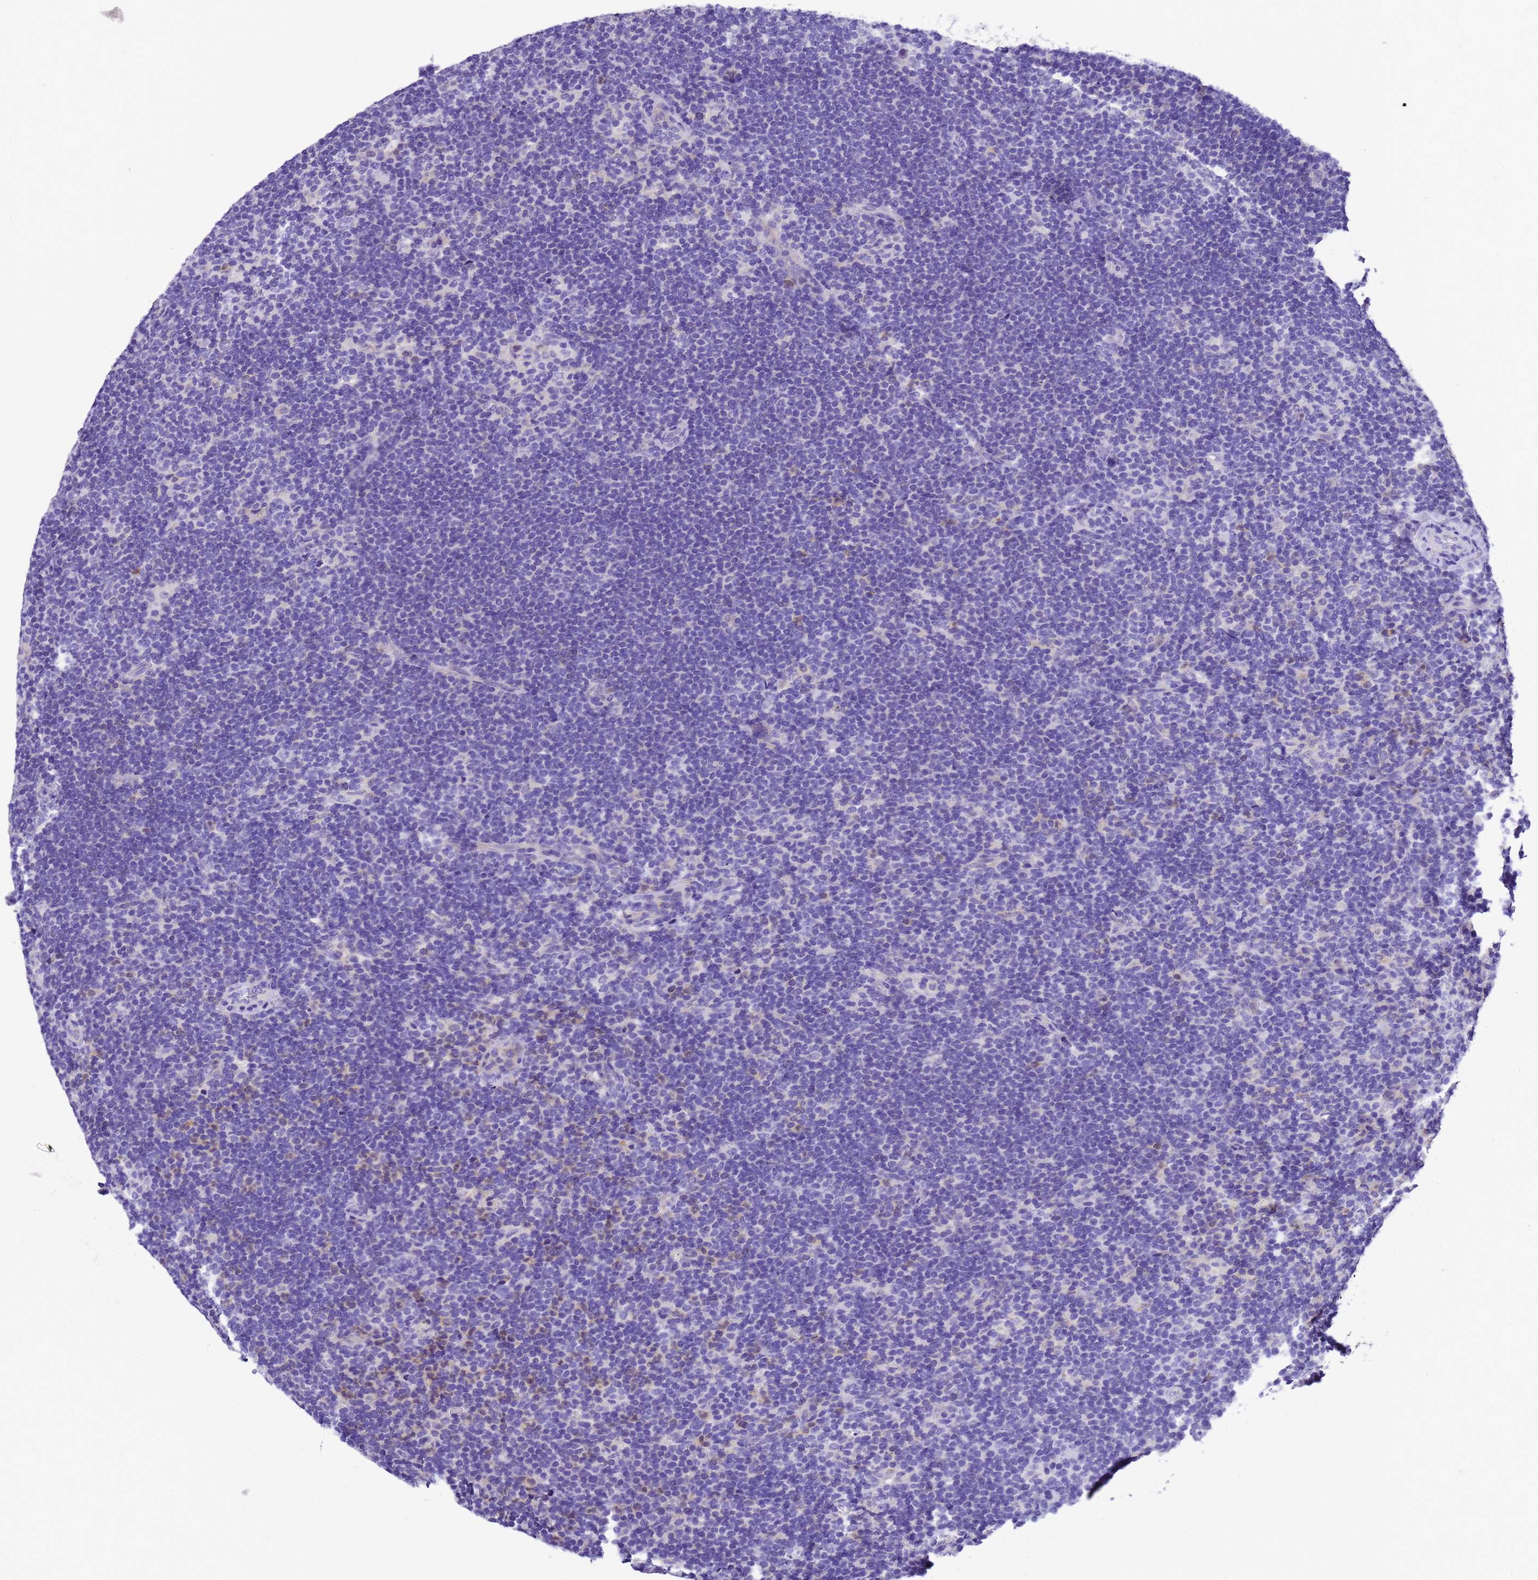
{"staining": {"intensity": "negative", "quantity": "none", "location": "none"}, "tissue": "lymphoma", "cell_type": "Tumor cells", "image_type": "cancer", "snomed": [{"axis": "morphology", "description": "Hodgkin's disease, NOS"}, {"axis": "topography", "description": "Lymph node"}], "caption": "Tumor cells show no significant staining in Hodgkin's disease.", "gene": "UGT2A1", "patient": {"sex": "female", "age": 57}}